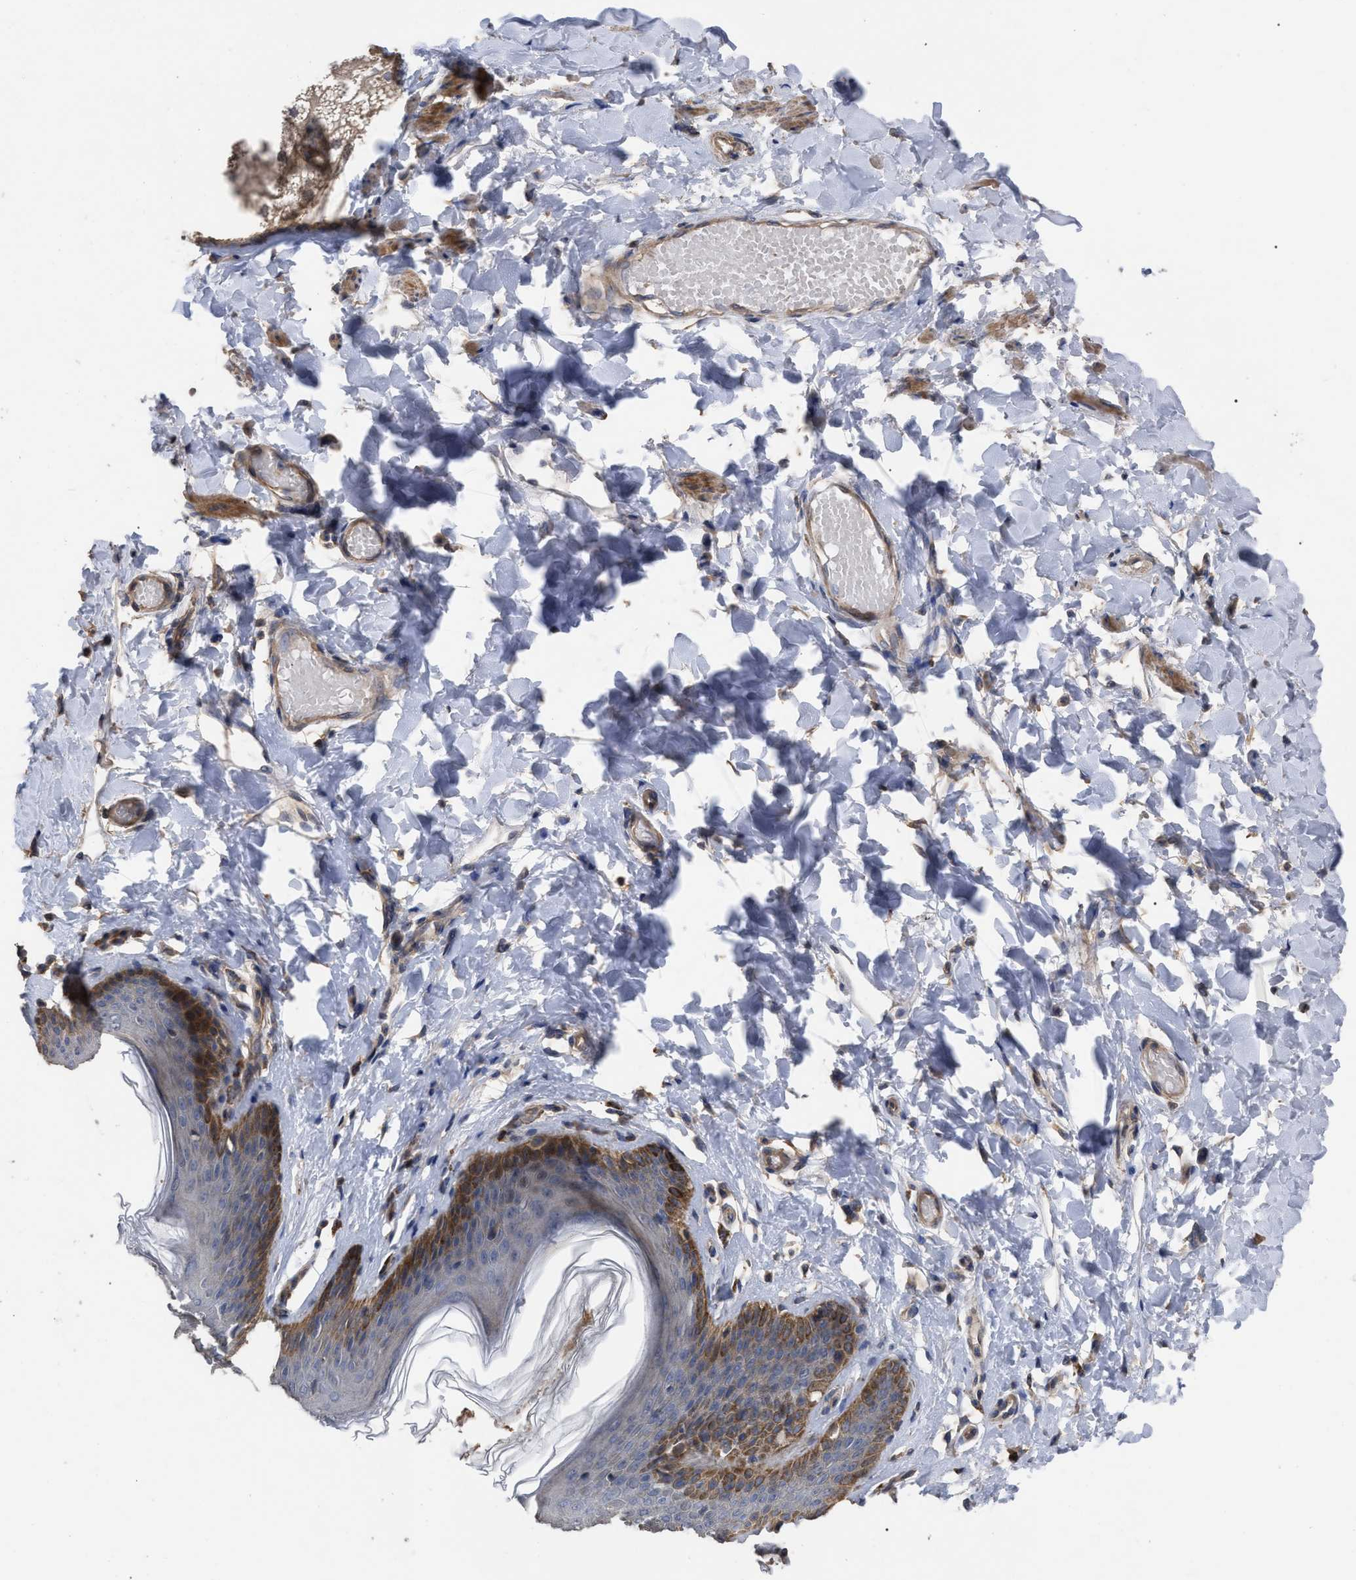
{"staining": {"intensity": "strong", "quantity": "25%-75%", "location": "cytoplasmic/membranous"}, "tissue": "skin", "cell_type": "Epidermal cells", "image_type": "normal", "snomed": [{"axis": "morphology", "description": "Normal tissue, NOS"}, {"axis": "topography", "description": "Vulva"}], "caption": "Approximately 25%-75% of epidermal cells in normal skin exhibit strong cytoplasmic/membranous protein positivity as visualized by brown immunohistochemical staining.", "gene": "BTN2A1", "patient": {"sex": "female", "age": 66}}